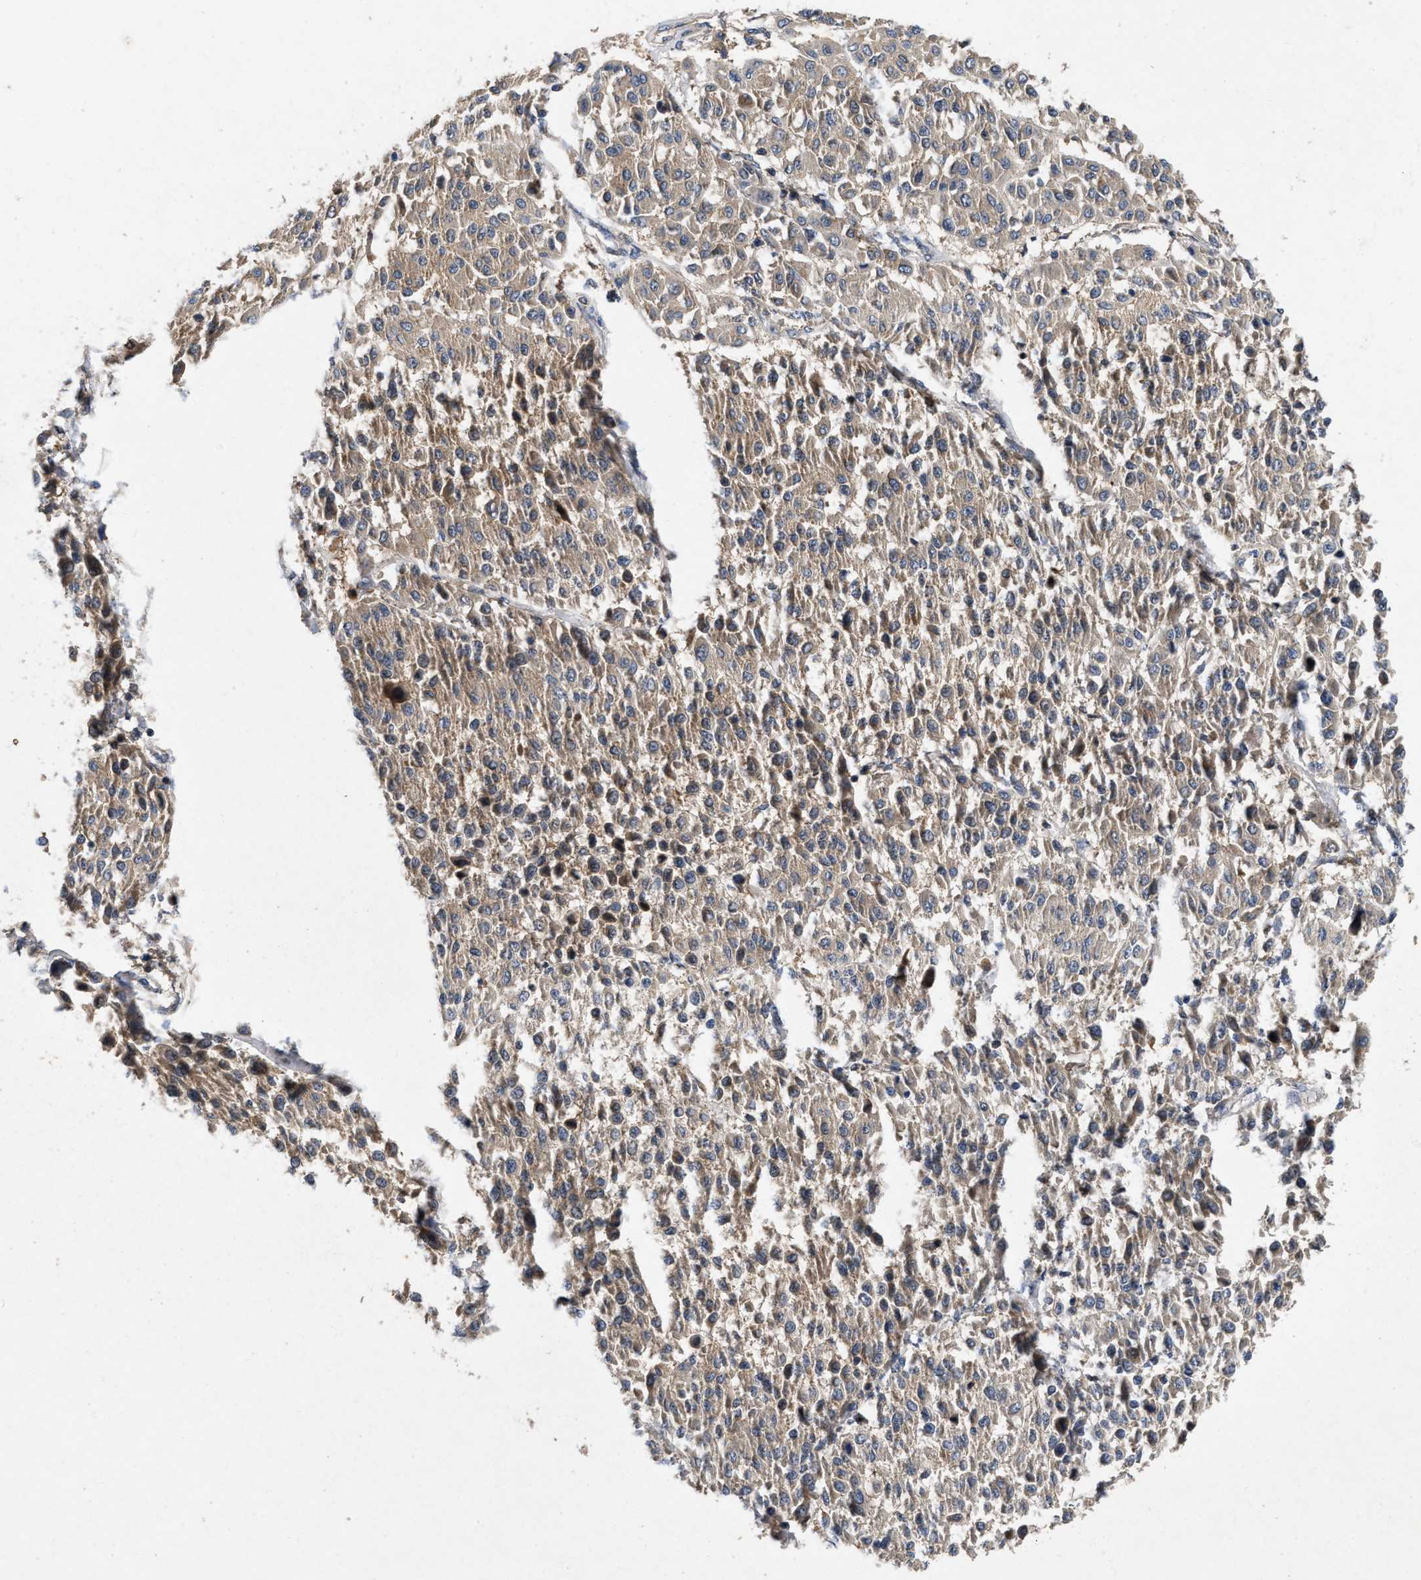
{"staining": {"intensity": "weak", "quantity": ">75%", "location": "cytoplasmic/membranous"}, "tissue": "melanoma", "cell_type": "Tumor cells", "image_type": "cancer", "snomed": [{"axis": "morphology", "description": "Malignant melanoma, Metastatic site"}, {"axis": "topography", "description": "Soft tissue"}], "caption": "This histopathology image demonstrates immunohistochemistry staining of malignant melanoma (metastatic site), with low weak cytoplasmic/membranous expression in approximately >75% of tumor cells.", "gene": "LPAR2", "patient": {"sex": "male", "age": 41}}